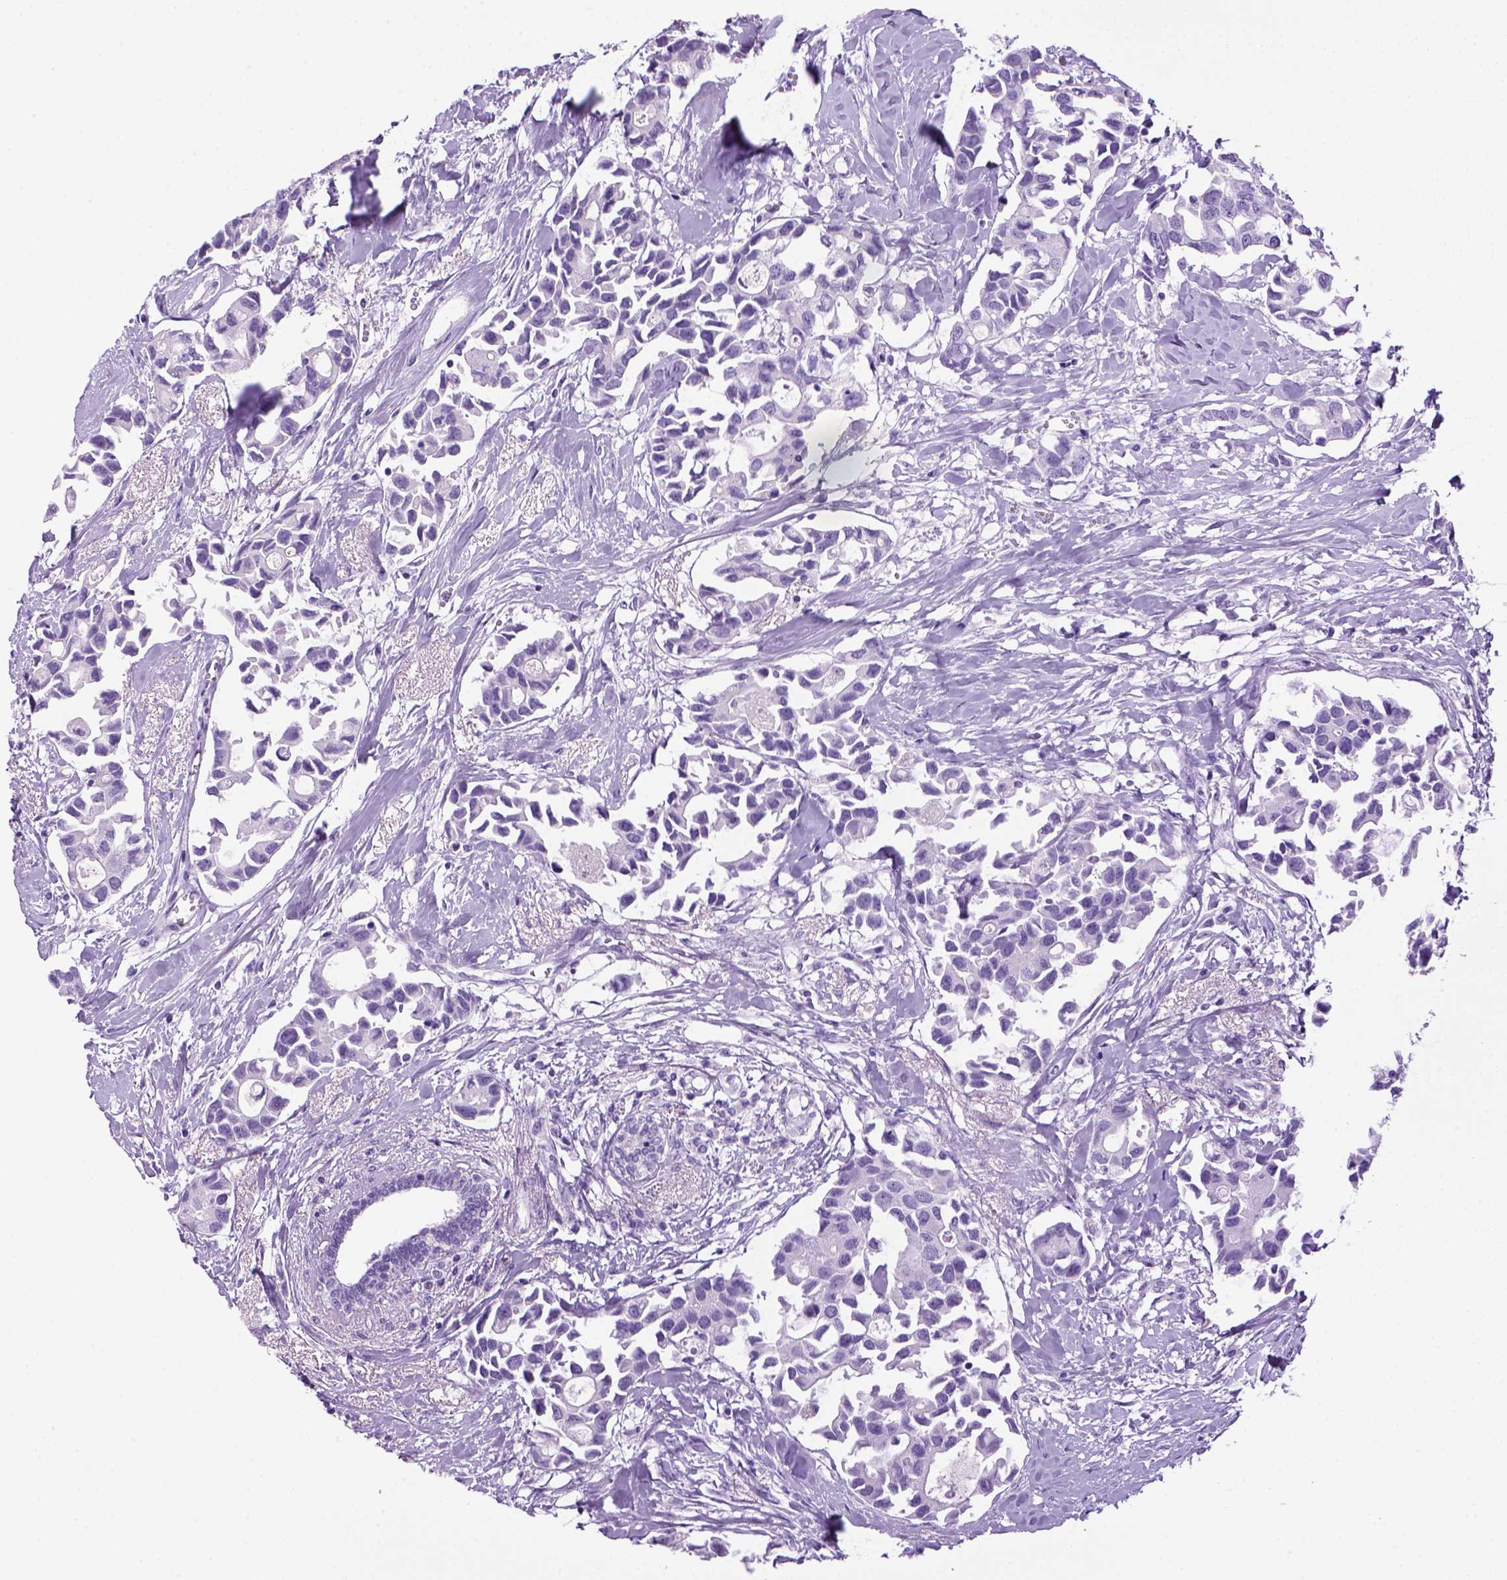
{"staining": {"intensity": "negative", "quantity": "none", "location": "none"}, "tissue": "breast cancer", "cell_type": "Tumor cells", "image_type": "cancer", "snomed": [{"axis": "morphology", "description": "Duct carcinoma"}, {"axis": "topography", "description": "Breast"}], "caption": "Tumor cells show no significant protein positivity in breast cancer.", "gene": "SGCG", "patient": {"sex": "female", "age": 83}}